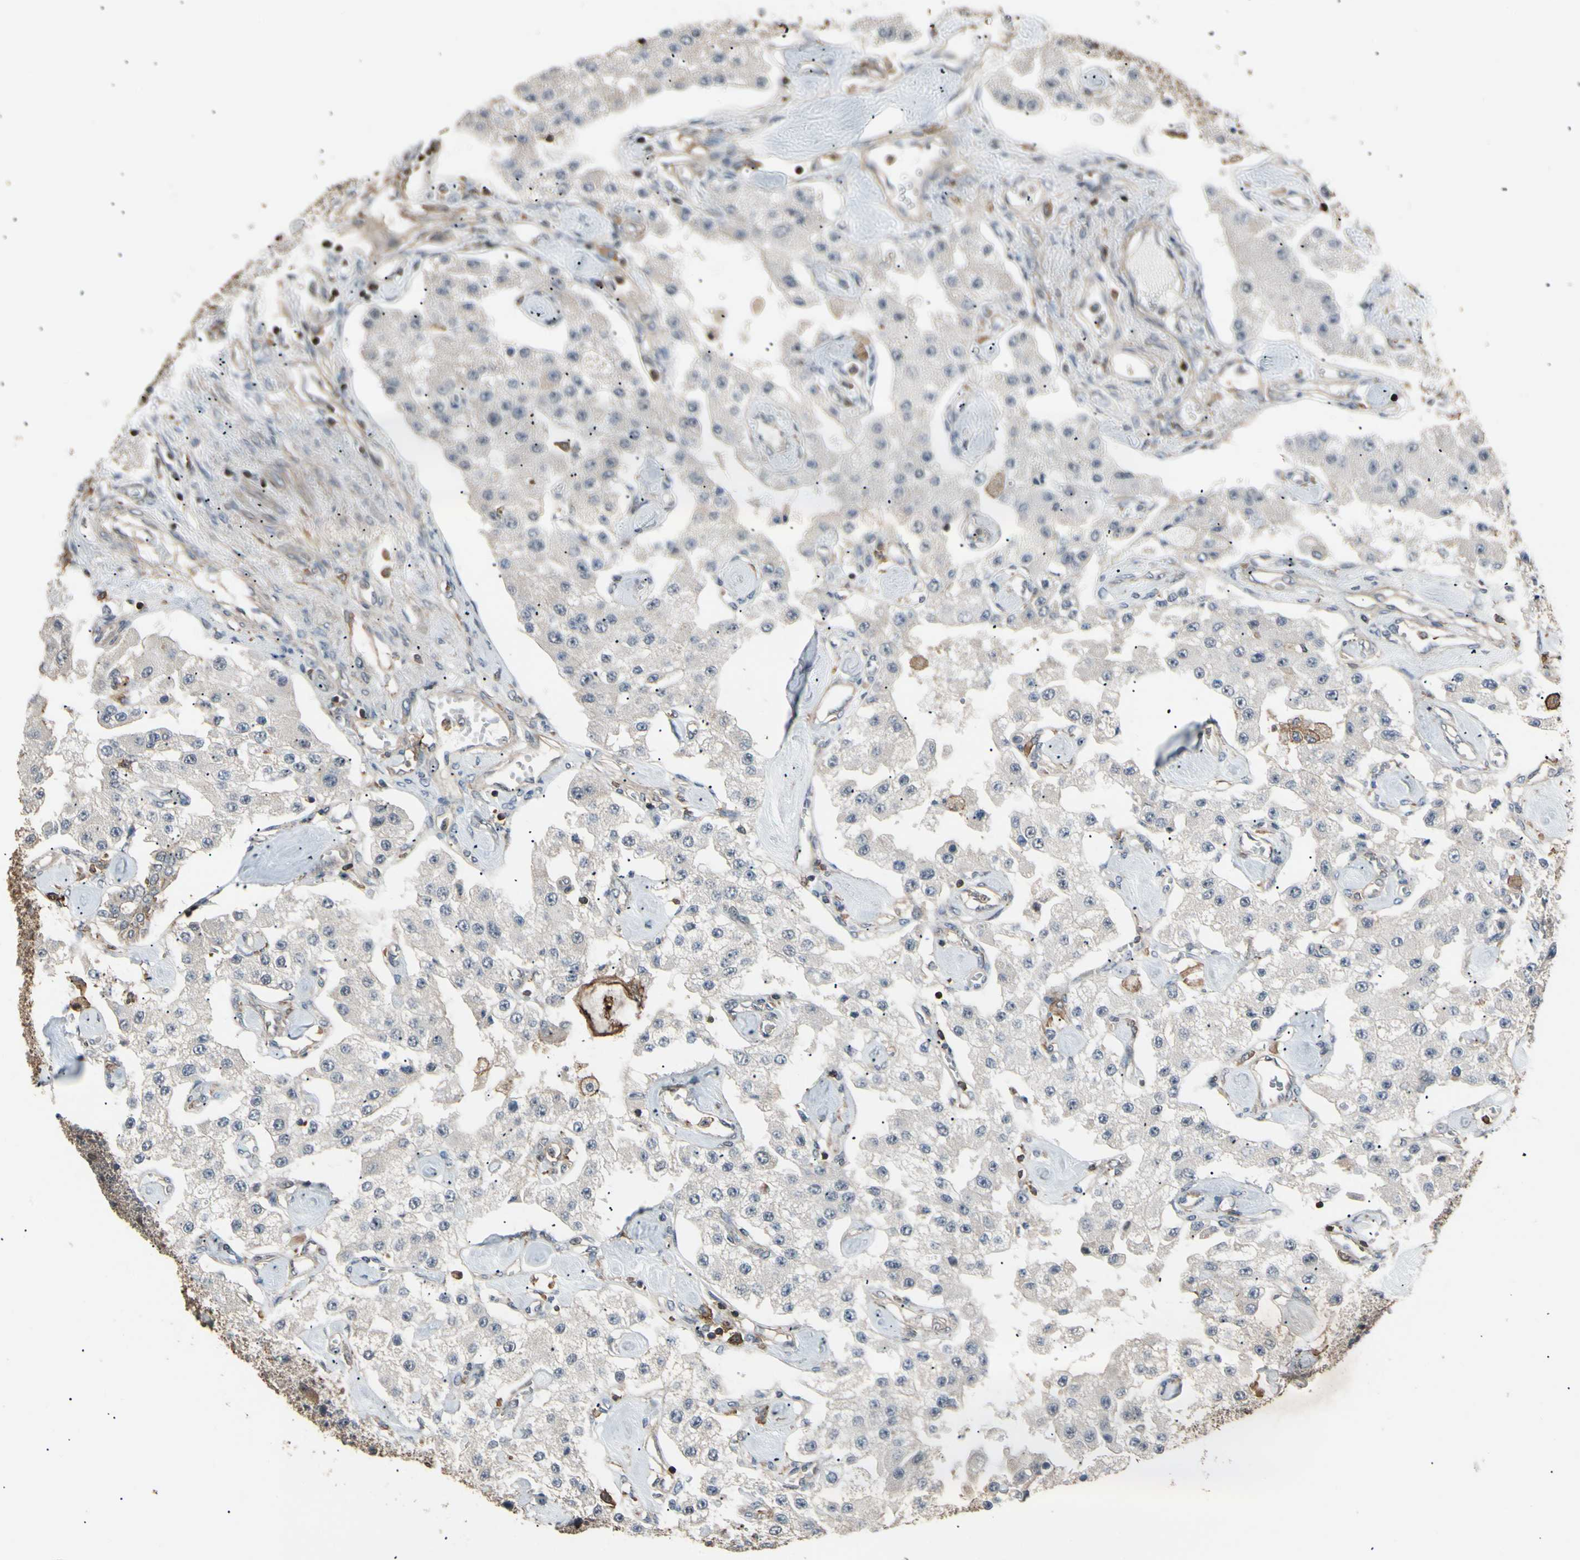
{"staining": {"intensity": "negative", "quantity": "none", "location": "none"}, "tissue": "carcinoid", "cell_type": "Tumor cells", "image_type": "cancer", "snomed": [{"axis": "morphology", "description": "Carcinoid, malignant, NOS"}, {"axis": "topography", "description": "Pancreas"}], "caption": "A micrograph of malignant carcinoid stained for a protein displays no brown staining in tumor cells.", "gene": "MAPK13", "patient": {"sex": "male", "age": 41}}